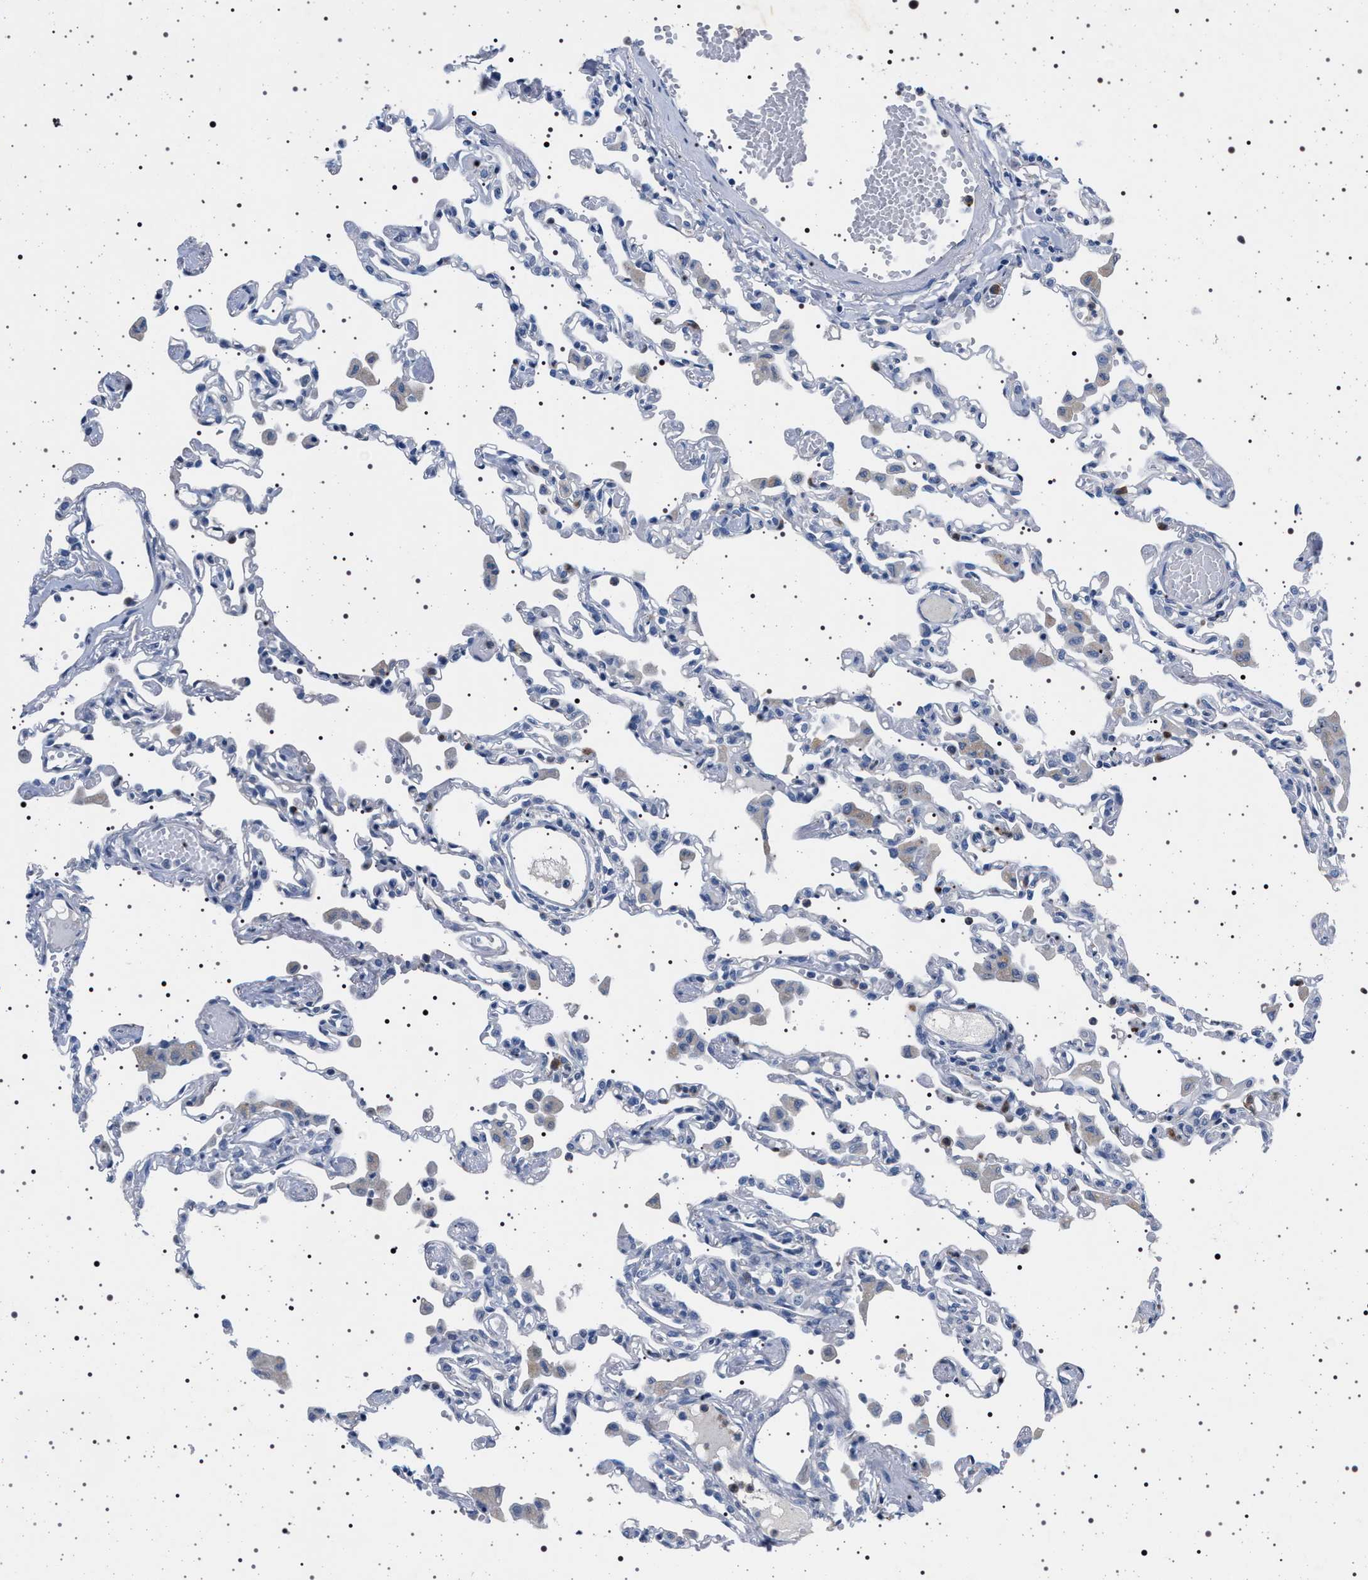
{"staining": {"intensity": "negative", "quantity": "none", "location": "none"}, "tissue": "lung", "cell_type": "Alveolar cells", "image_type": "normal", "snomed": [{"axis": "morphology", "description": "Normal tissue, NOS"}, {"axis": "topography", "description": "Bronchus"}, {"axis": "topography", "description": "Lung"}], "caption": "Immunohistochemistry of normal human lung demonstrates no expression in alveolar cells. (DAB immunohistochemistry (IHC), high magnification).", "gene": "NAT9", "patient": {"sex": "female", "age": 49}}